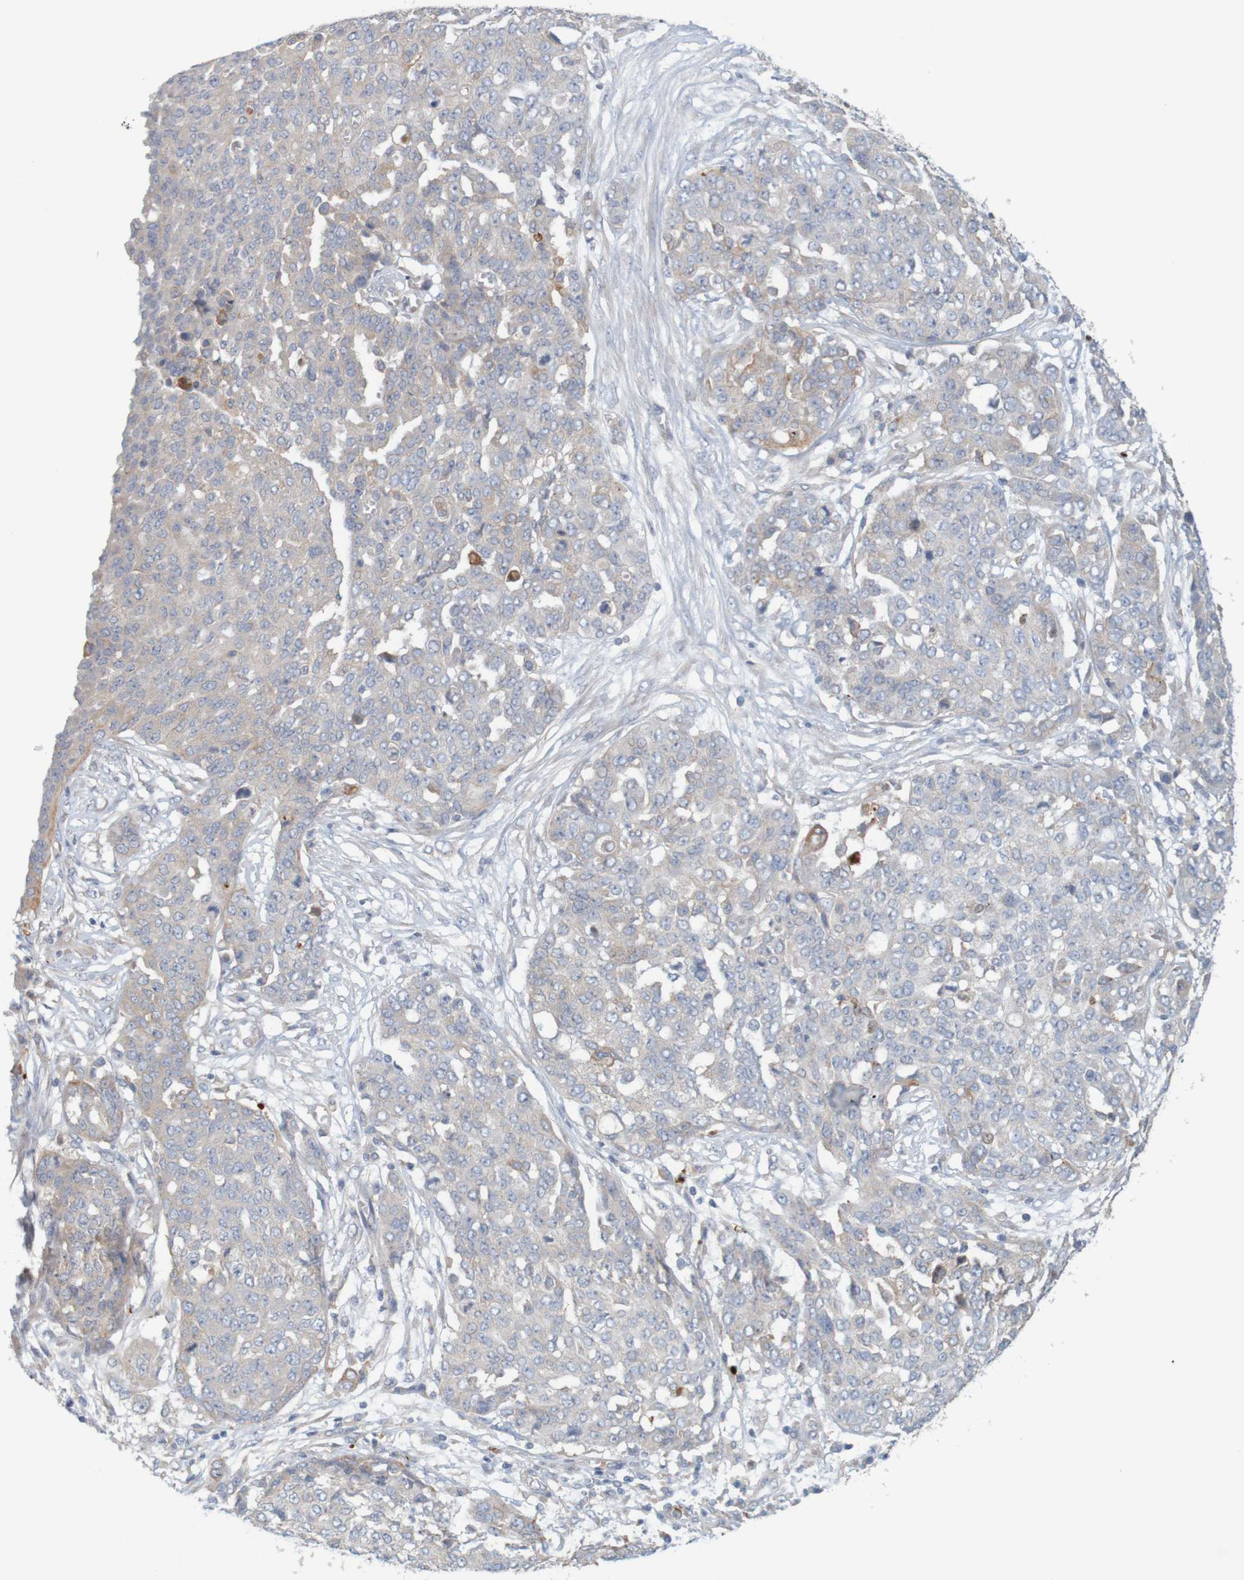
{"staining": {"intensity": "weak", "quantity": "<25%", "location": "cytoplasmic/membranous"}, "tissue": "ovarian cancer", "cell_type": "Tumor cells", "image_type": "cancer", "snomed": [{"axis": "morphology", "description": "Cystadenocarcinoma, serous, NOS"}, {"axis": "topography", "description": "Soft tissue"}, {"axis": "topography", "description": "Ovary"}], "caption": "The image demonstrates no significant staining in tumor cells of ovarian serous cystadenocarcinoma.", "gene": "KRT23", "patient": {"sex": "female", "age": 57}}